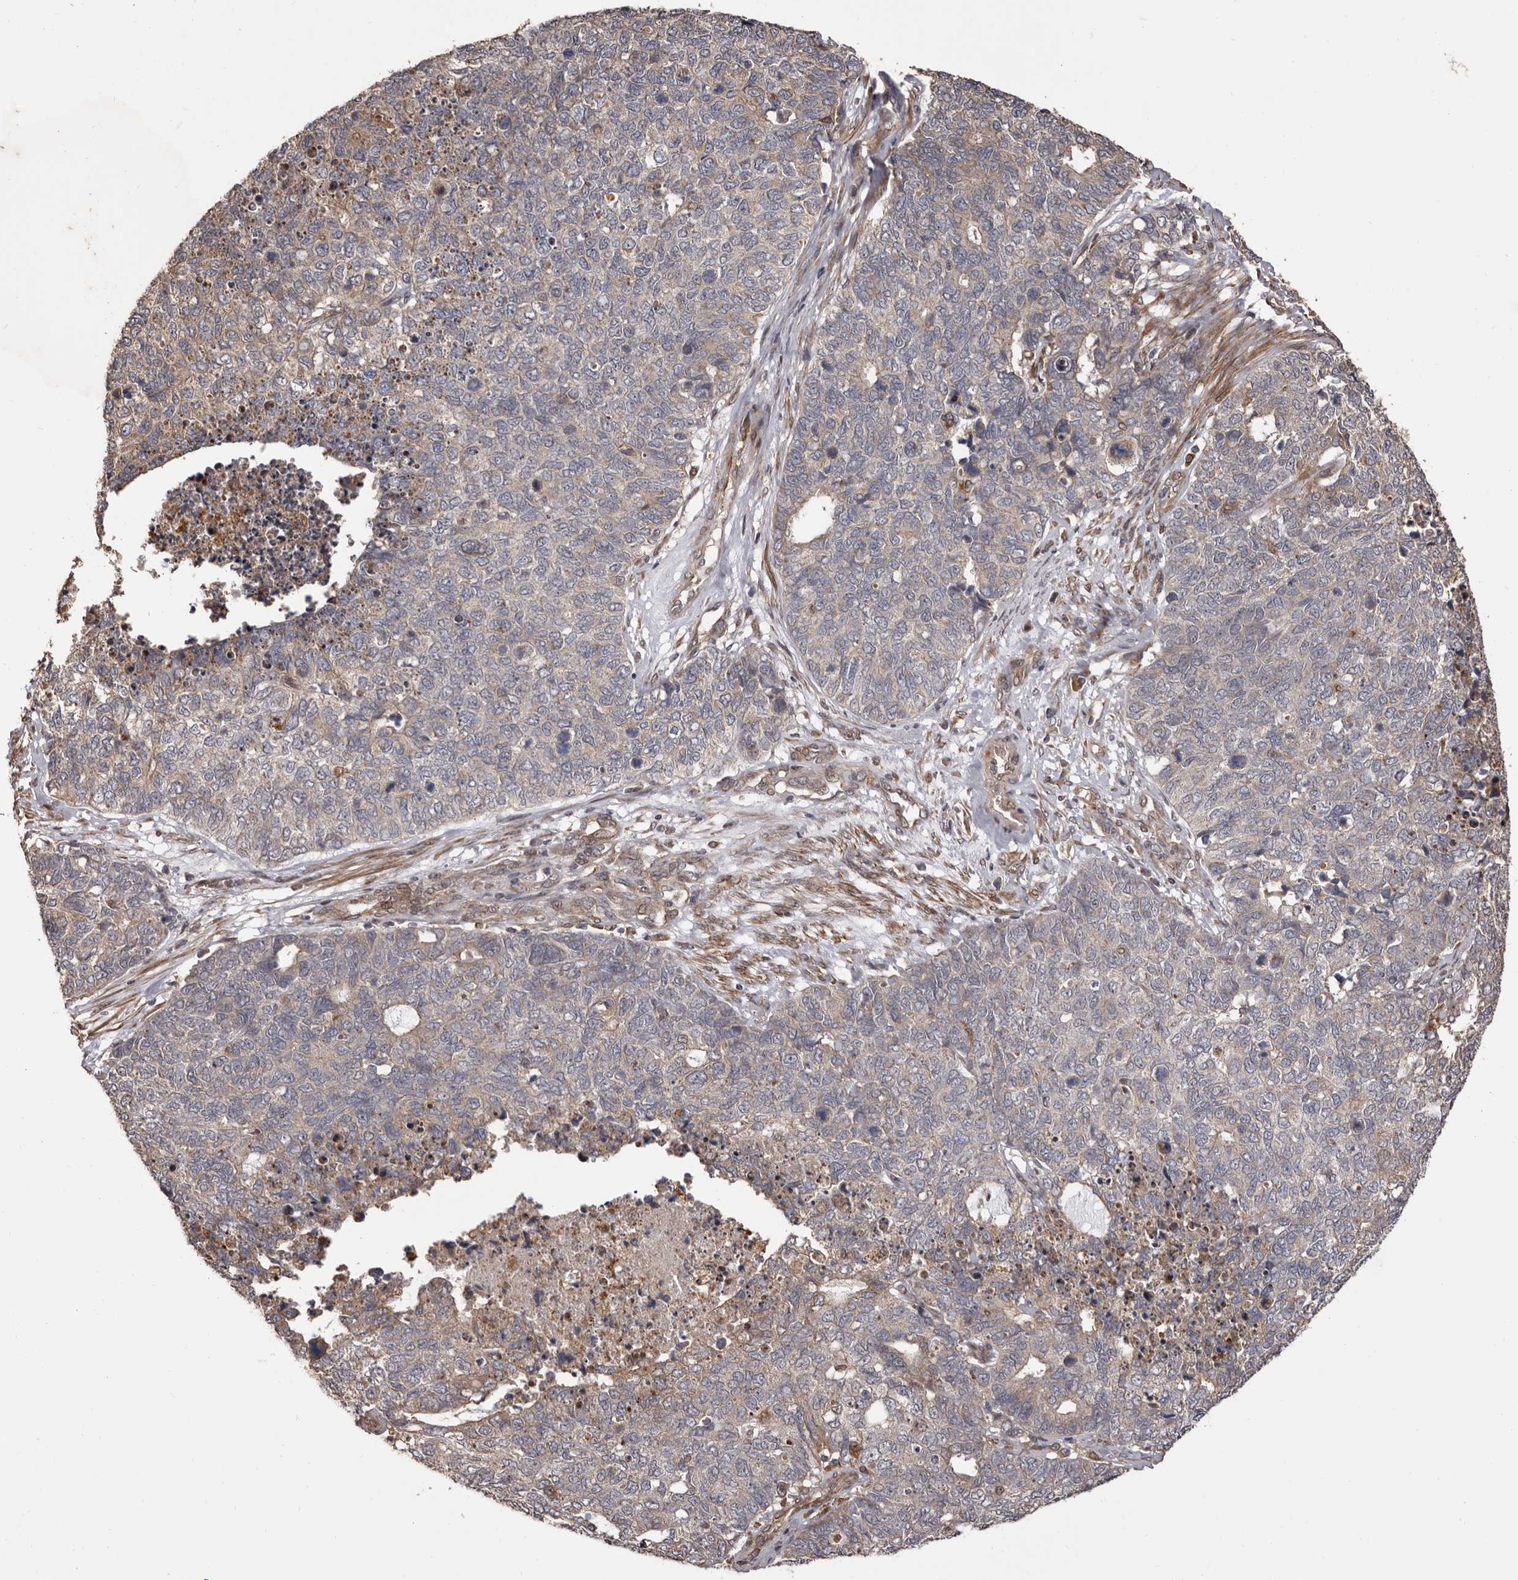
{"staining": {"intensity": "weak", "quantity": "<25%", "location": "cytoplasmic/membranous"}, "tissue": "cervical cancer", "cell_type": "Tumor cells", "image_type": "cancer", "snomed": [{"axis": "morphology", "description": "Squamous cell carcinoma, NOS"}, {"axis": "topography", "description": "Cervix"}], "caption": "IHC of squamous cell carcinoma (cervical) reveals no staining in tumor cells.", "gene": "ZCCHC7", "patient": {"sex": "female", "age": 63}}